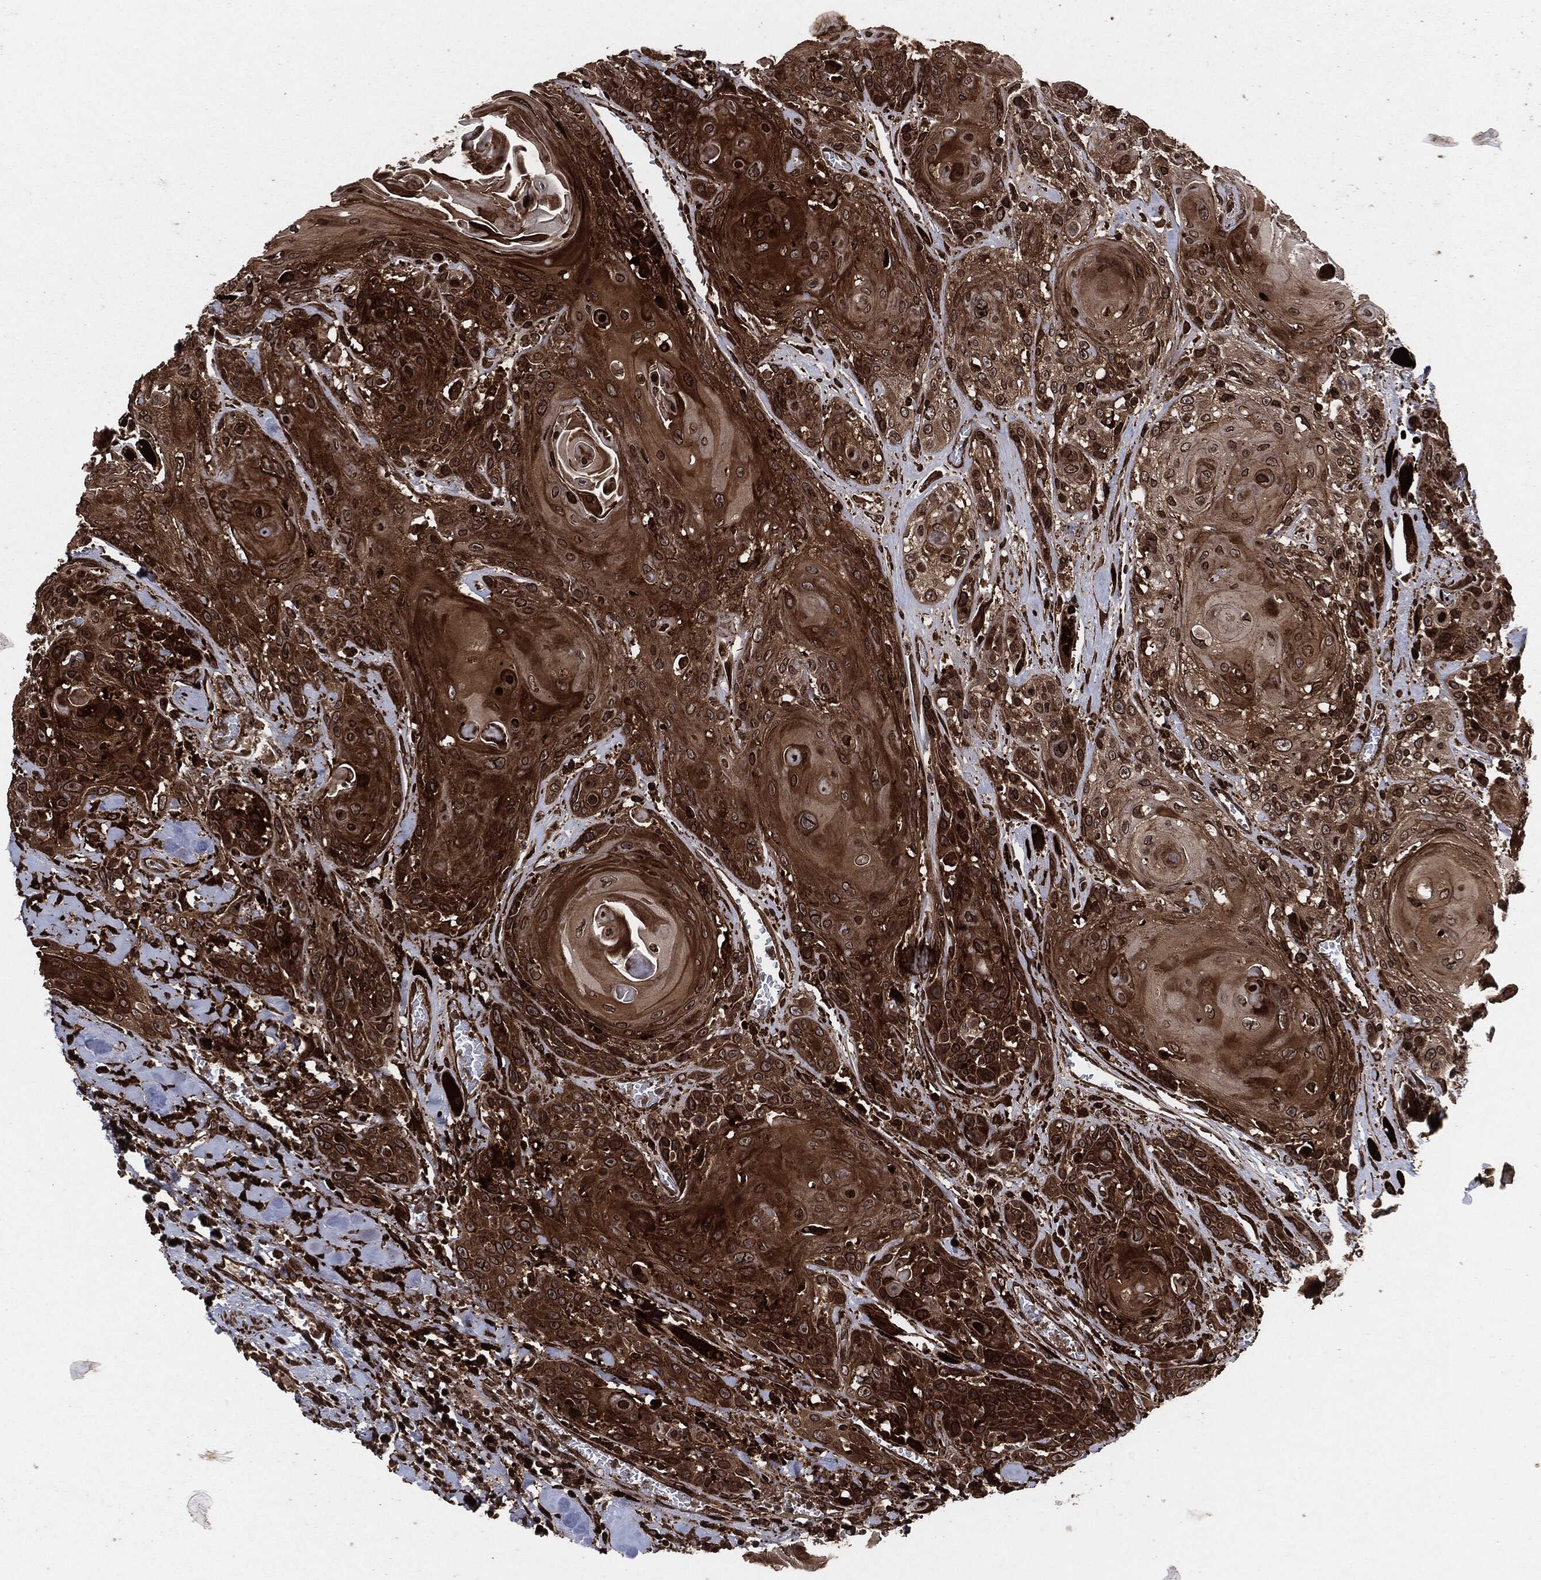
{"staining": {"intensity": "strong", "quantity": ">75%", "location": "cytoplasmic/membranous"}, "tissue": "head and neck cancer", "cell_type": "Tumor cells", "image_type": "cancer", "snomed": [{"axis": "morphology", "description": "Squamous cell carcinoma, NOS"}, {"axis": "topography", "description": "Head-Neck"}], "caption": "Immunohistochemical staining of squamous cell carcinoma (head and neck) displays high levels of strong cytoplasmic/membranous staining in about >75% of tumor cells.", "gene": "IFIT1", "patient": {"sex": "female", "age": 59}}